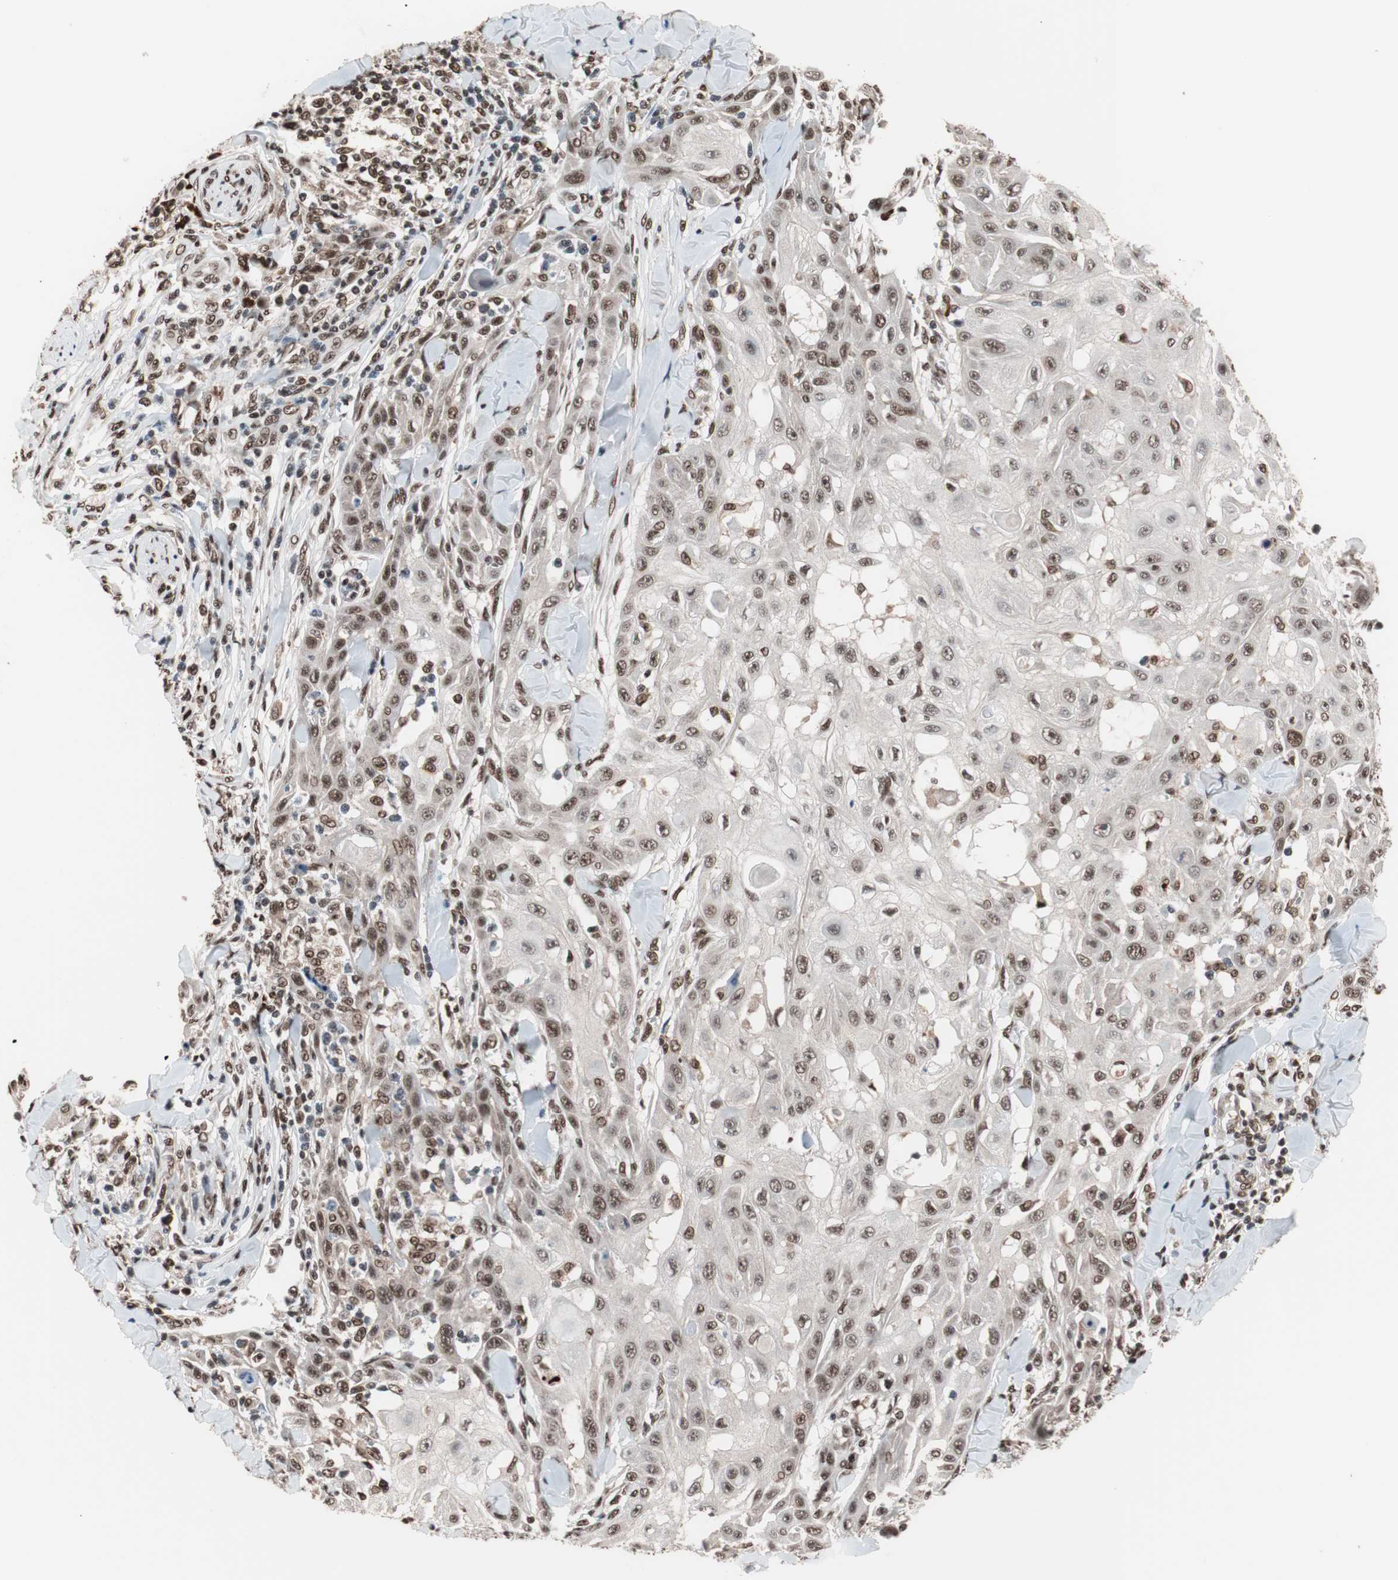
{"staining": {"intensity": "moderate", "quantity": ">75%", "location": "nuclear"}, "tissue": "skin cancer", "cell_type": "Tumor cells", "image_type": "cancer", "snomed": [{"axis": "morphology", "description": "Squamous cell carcinoma, NOS"}, {"axis": "topography", "description": "Skin"}], "caption": "Skin cancer tissue reveals moderate nuclear staining in approximately >75% of tumor cells", "gene": "CHAMP1", "patient": {"sex": "male", "age": 24}}